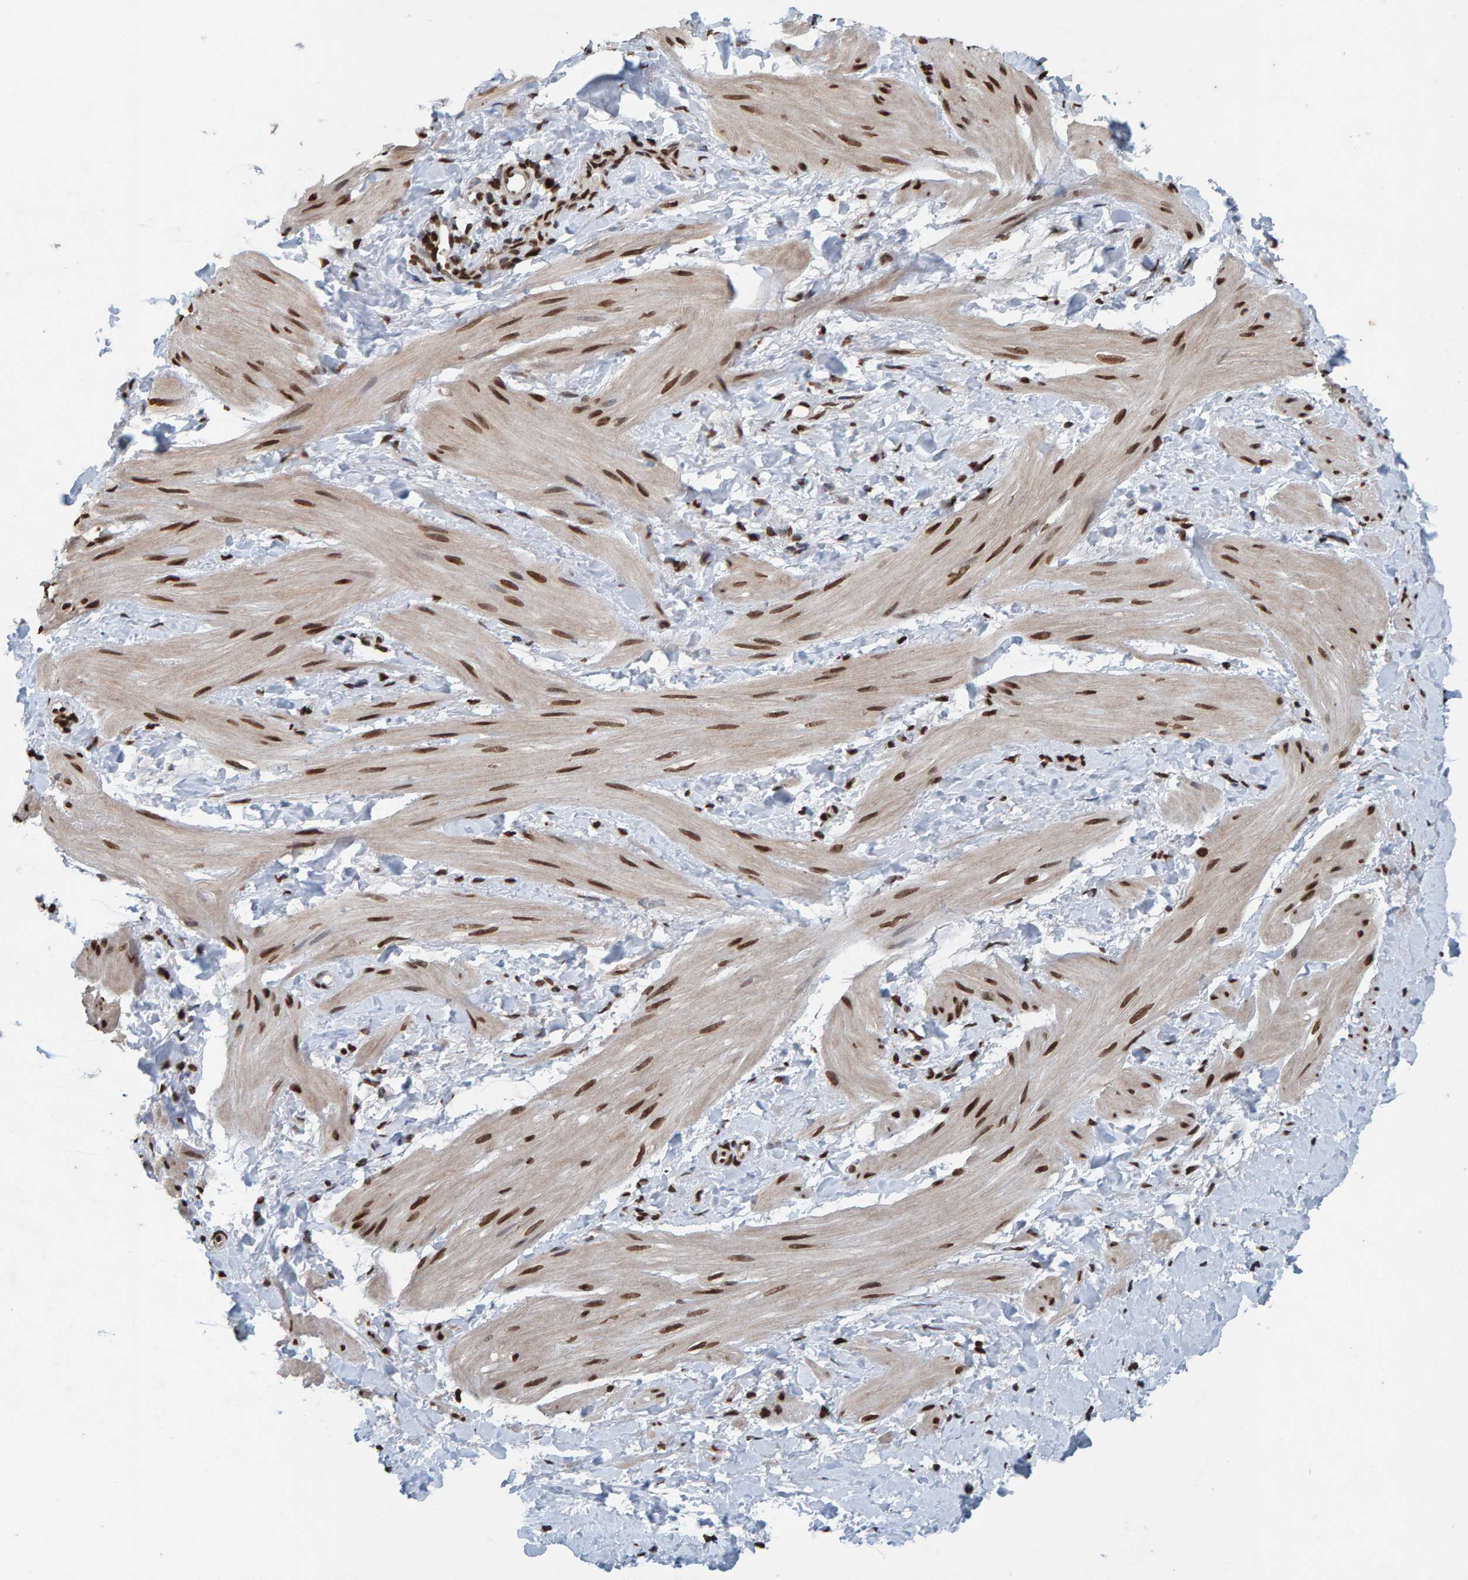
{"staining": {"intensity": "moderate", "quantity": ">75%", "location": "nuclear"}, "tissue": "smooth muscle", "cell_type": "Smooth muscle cells", "image_type": "normal", "snomed": [{"axis": "morphology", "description": "Normal tissue, NOS"}, {"axis": "topography", "description": "Smooth muscle"}], "caption": "A brown stain shows moderate nuclear staining of a protein in smooth muscle cells of benign smooth muscle. (DAB IHC with brightfield microscopy, high magnification).", "gene": "H2AZ1", "patient": {"sex": "male", "age": 16}}